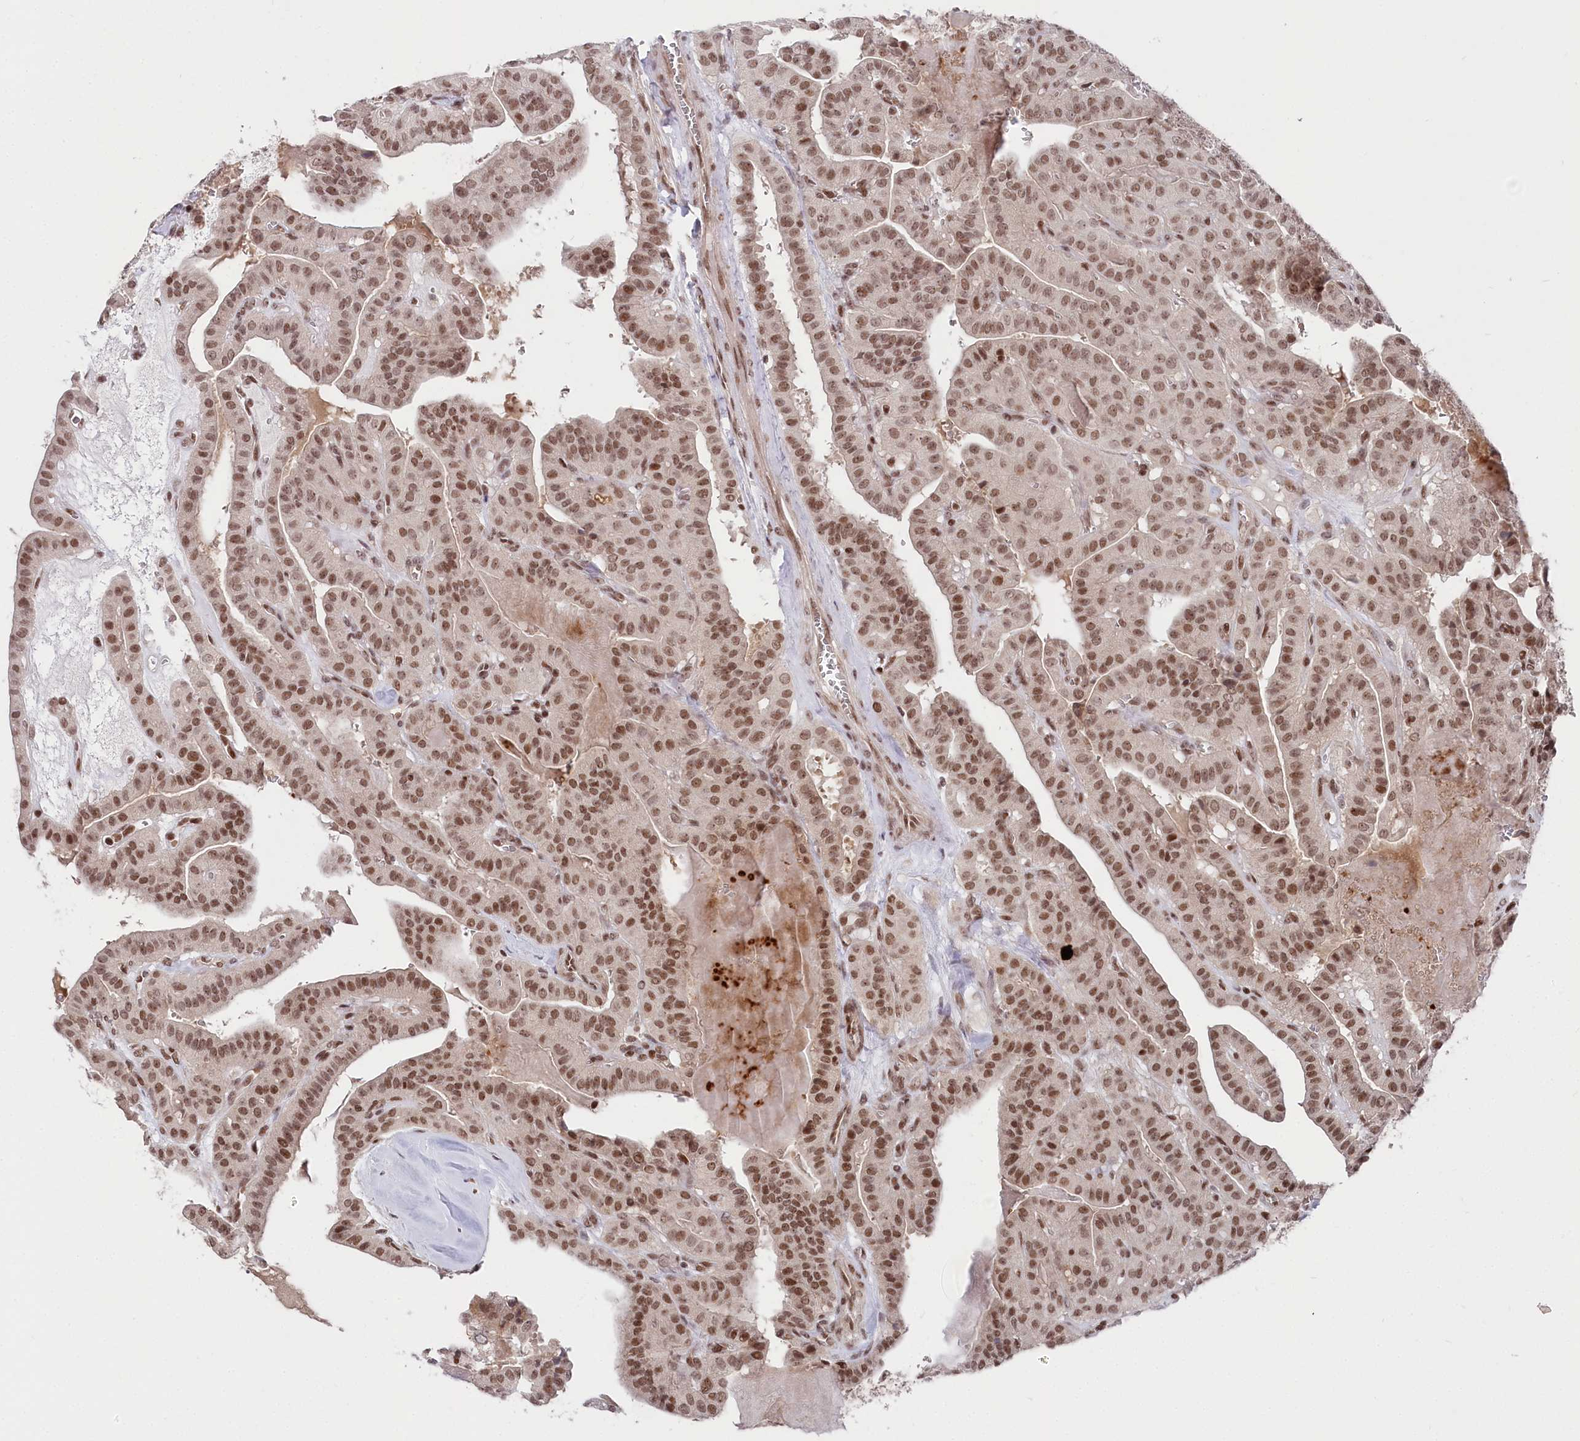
{"staining": {"intensity": "moderate", "quantity": ">75%", "location": "nuclear"}, "tissue": "thyroid cancer", "cell_type": "Tumor cells", "image_type": "cancer", "snomed": [{"axis": "morphology", "description": "Papillary adenocarcinoma, NOS"}, {"axis": "topography", "description": "Thyroid gland"}], "caption": "Tumor cells exhibit medium levels of moderate nuclear expression in approximately >75% of cells in human thyroid cancer (papillary adenocarcinoma).", "gene": "CGGBP1", "patient": {"sex": "male", "age": 52}}